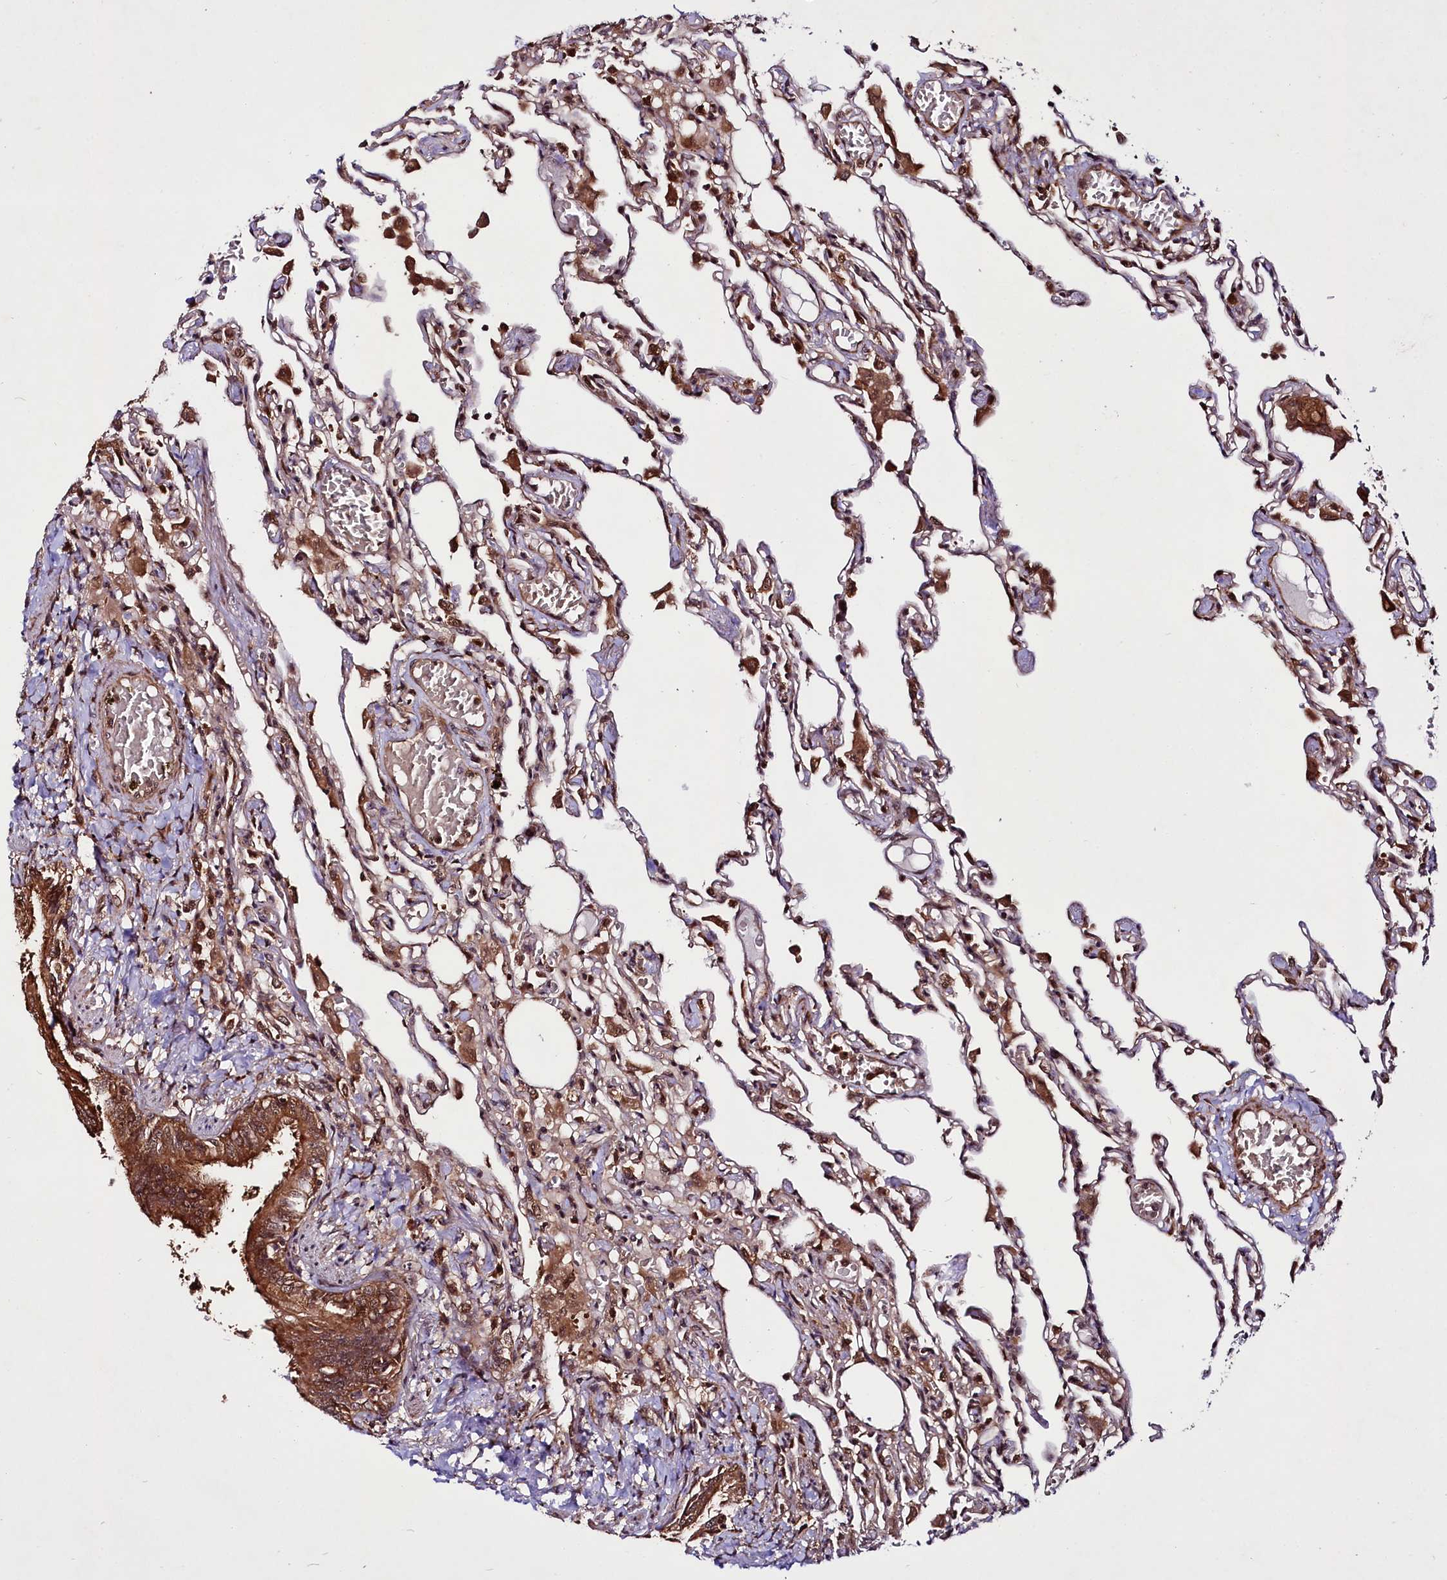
{"staining": {"intensity": "moderate", "quantity": "25%-75%", "location": "cytoplasmic/membranous,nuclear"}, "tissue": "lung", "cell_type": "Alveolar cells", "image_type": "normal", "snomed": [{"axis": "morphology", "description": "Normal tissue, NOS"}, {"axis": "topography", "description": "Bronchus"}, {"axis": "topography", "description": "Lung"}], "caption": "Lung stained with immunohistochemistry exhibits moderate cytoplasmic/membranous,nuclear positivity in approximately 25%-75% of alveolar cells.", "gene": "UBE3A", "patient": {"sex": "female", "age": 49}}